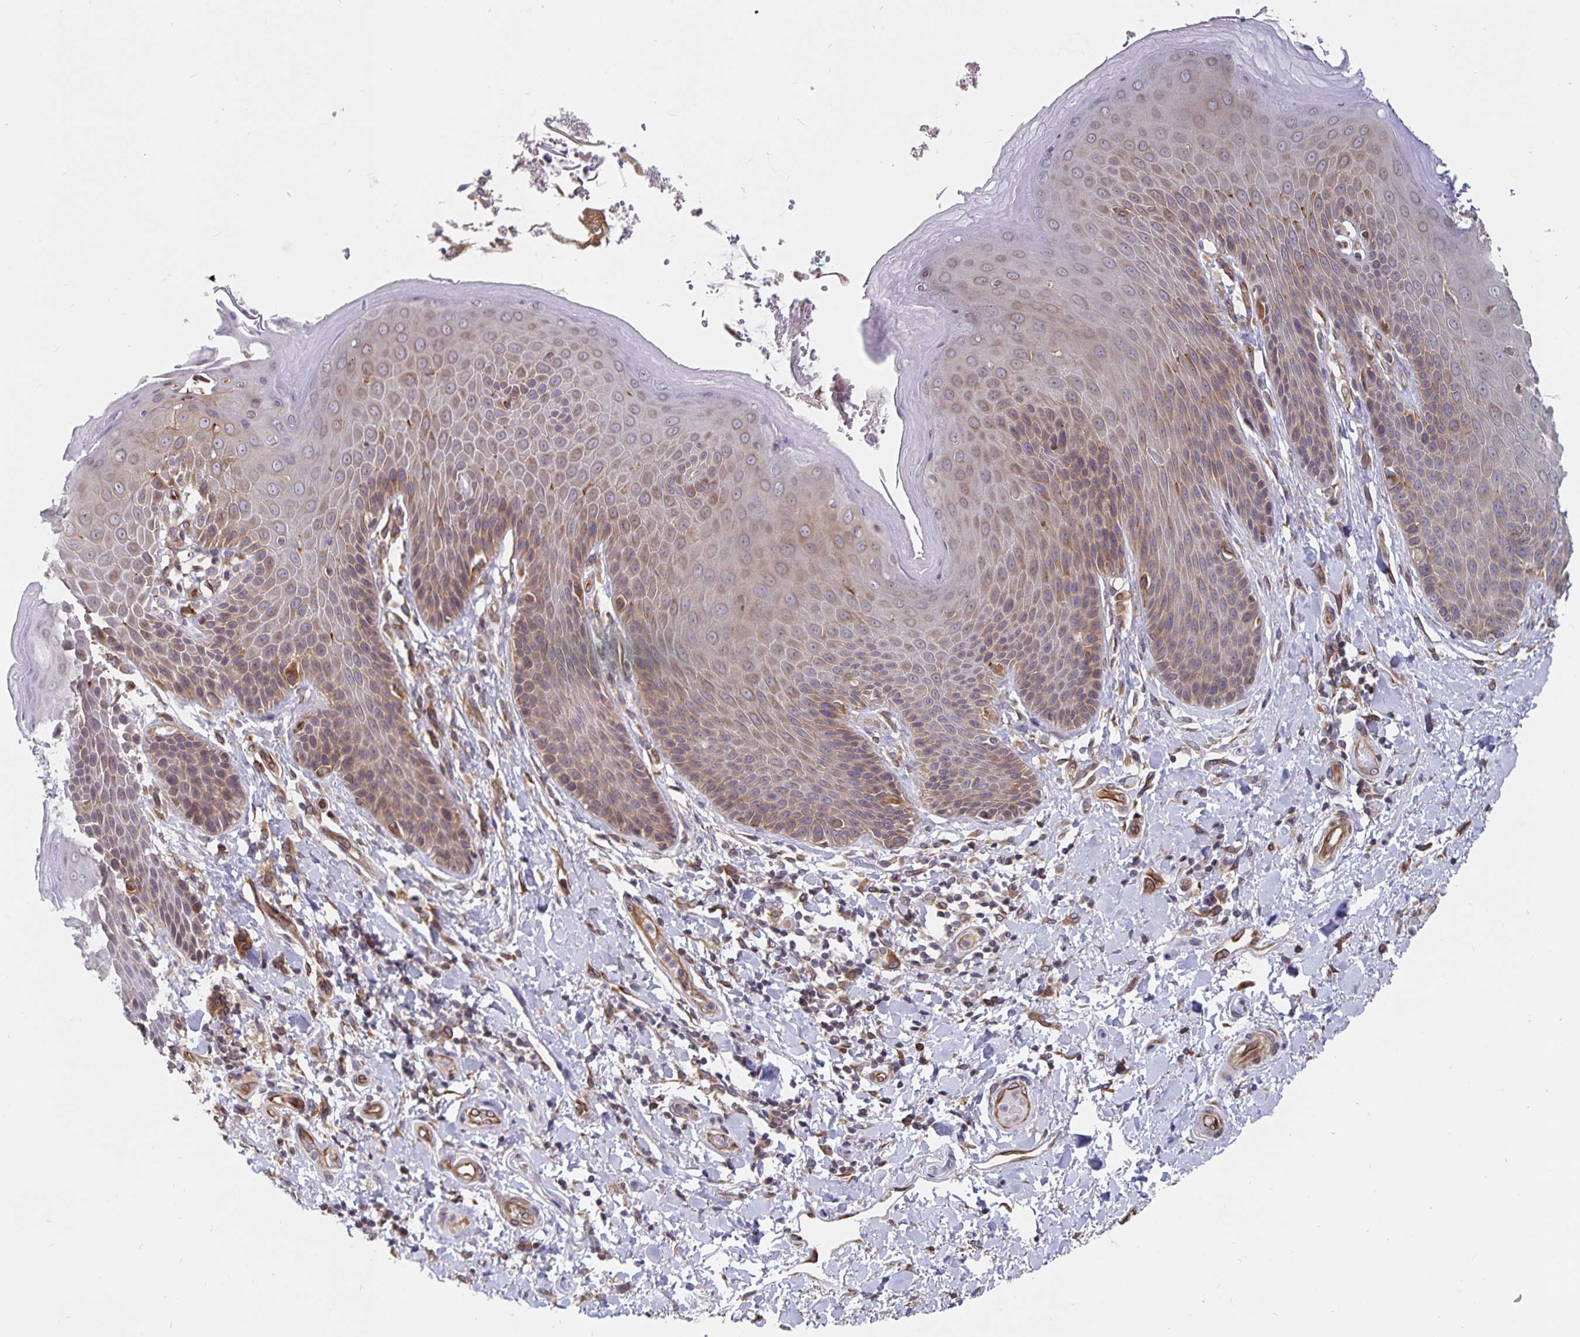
{"staining": {"intensity": "moderate", "quantity": ">75%", "location": "cytoplasmic/membranous"}, "tissue": "skin", "cell_type": "Epidermal cells", "image_type": "normal", "snomed": [{"axis": "morphology", "description": "Normal tissue, NOS"}, {"axis": "topography", "description": "Anal"}, {"axis": "topography", "description": "Peripheral nerve tissue"}], "caption": "This micrograph reveals immunohistochemistry staining of benign human skin, with medium moderate cytoplasmic/membranous staining in approximately >75% of epidermal cells.", "gene": "BCAP29", "patient": {"sex": "male", "age": 51}}